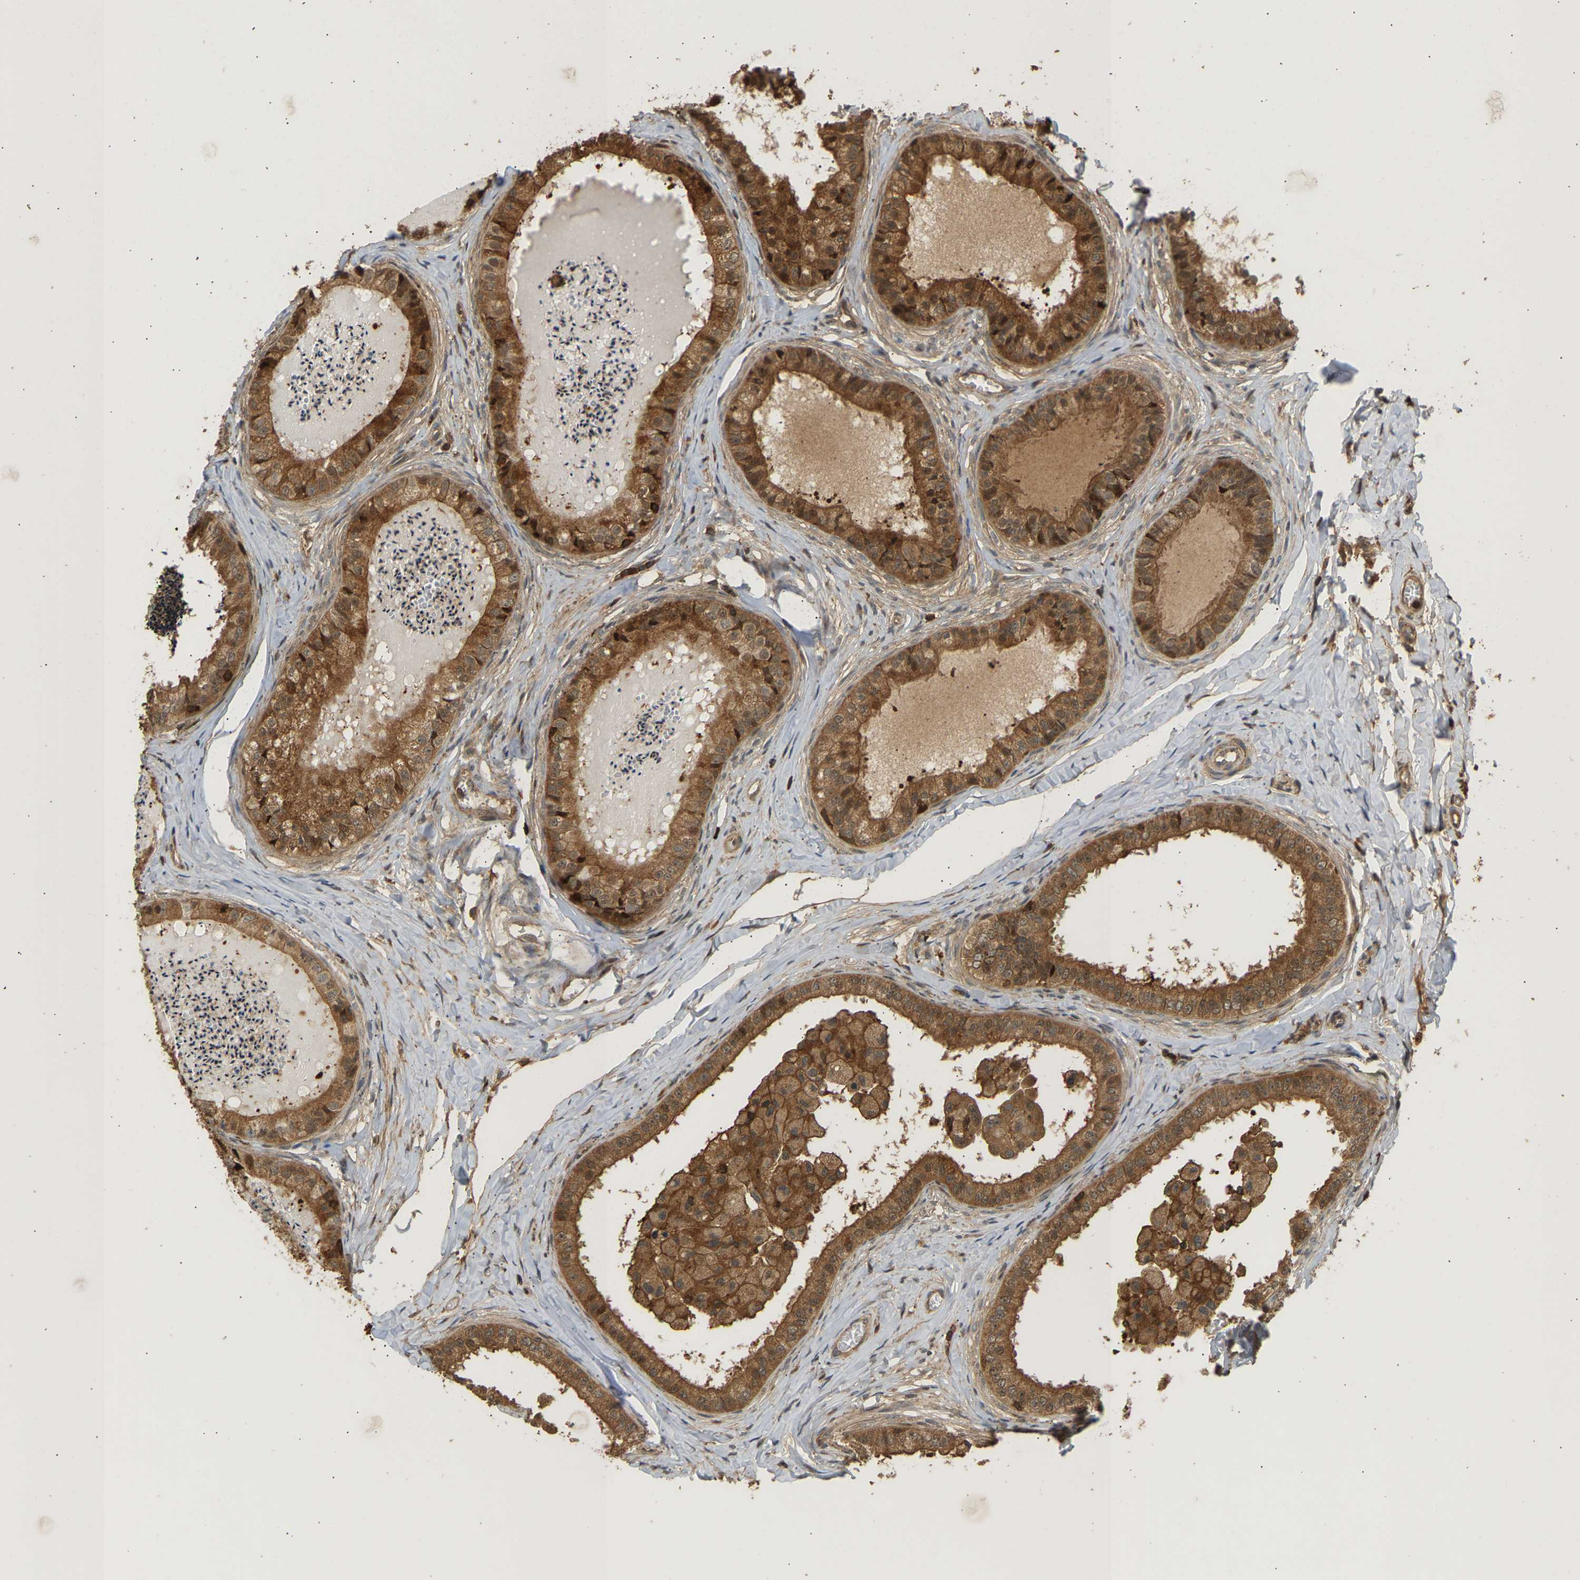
{"staining": {"intensity": "strong", "quantity": ">75%", "location": "cytoplasmic/membranous"}, "tissue": "epididymis", "cell_type": "Glandular cells", "image_type": "normal", "snomed": [{"axis": "morphology", "description": "Normal tissue, NOS"}, {"axis": "topography", "description": "Epididymis"}], "caption": "Immunohistochemical staining of benign human epididymis displays >75% levels of strong cytoplasmic/membranous protein positivity in approximately >75% of glandular cells.", "gene": "ENSG00000282218", "patient": {"sex": "male", "age": 31}}